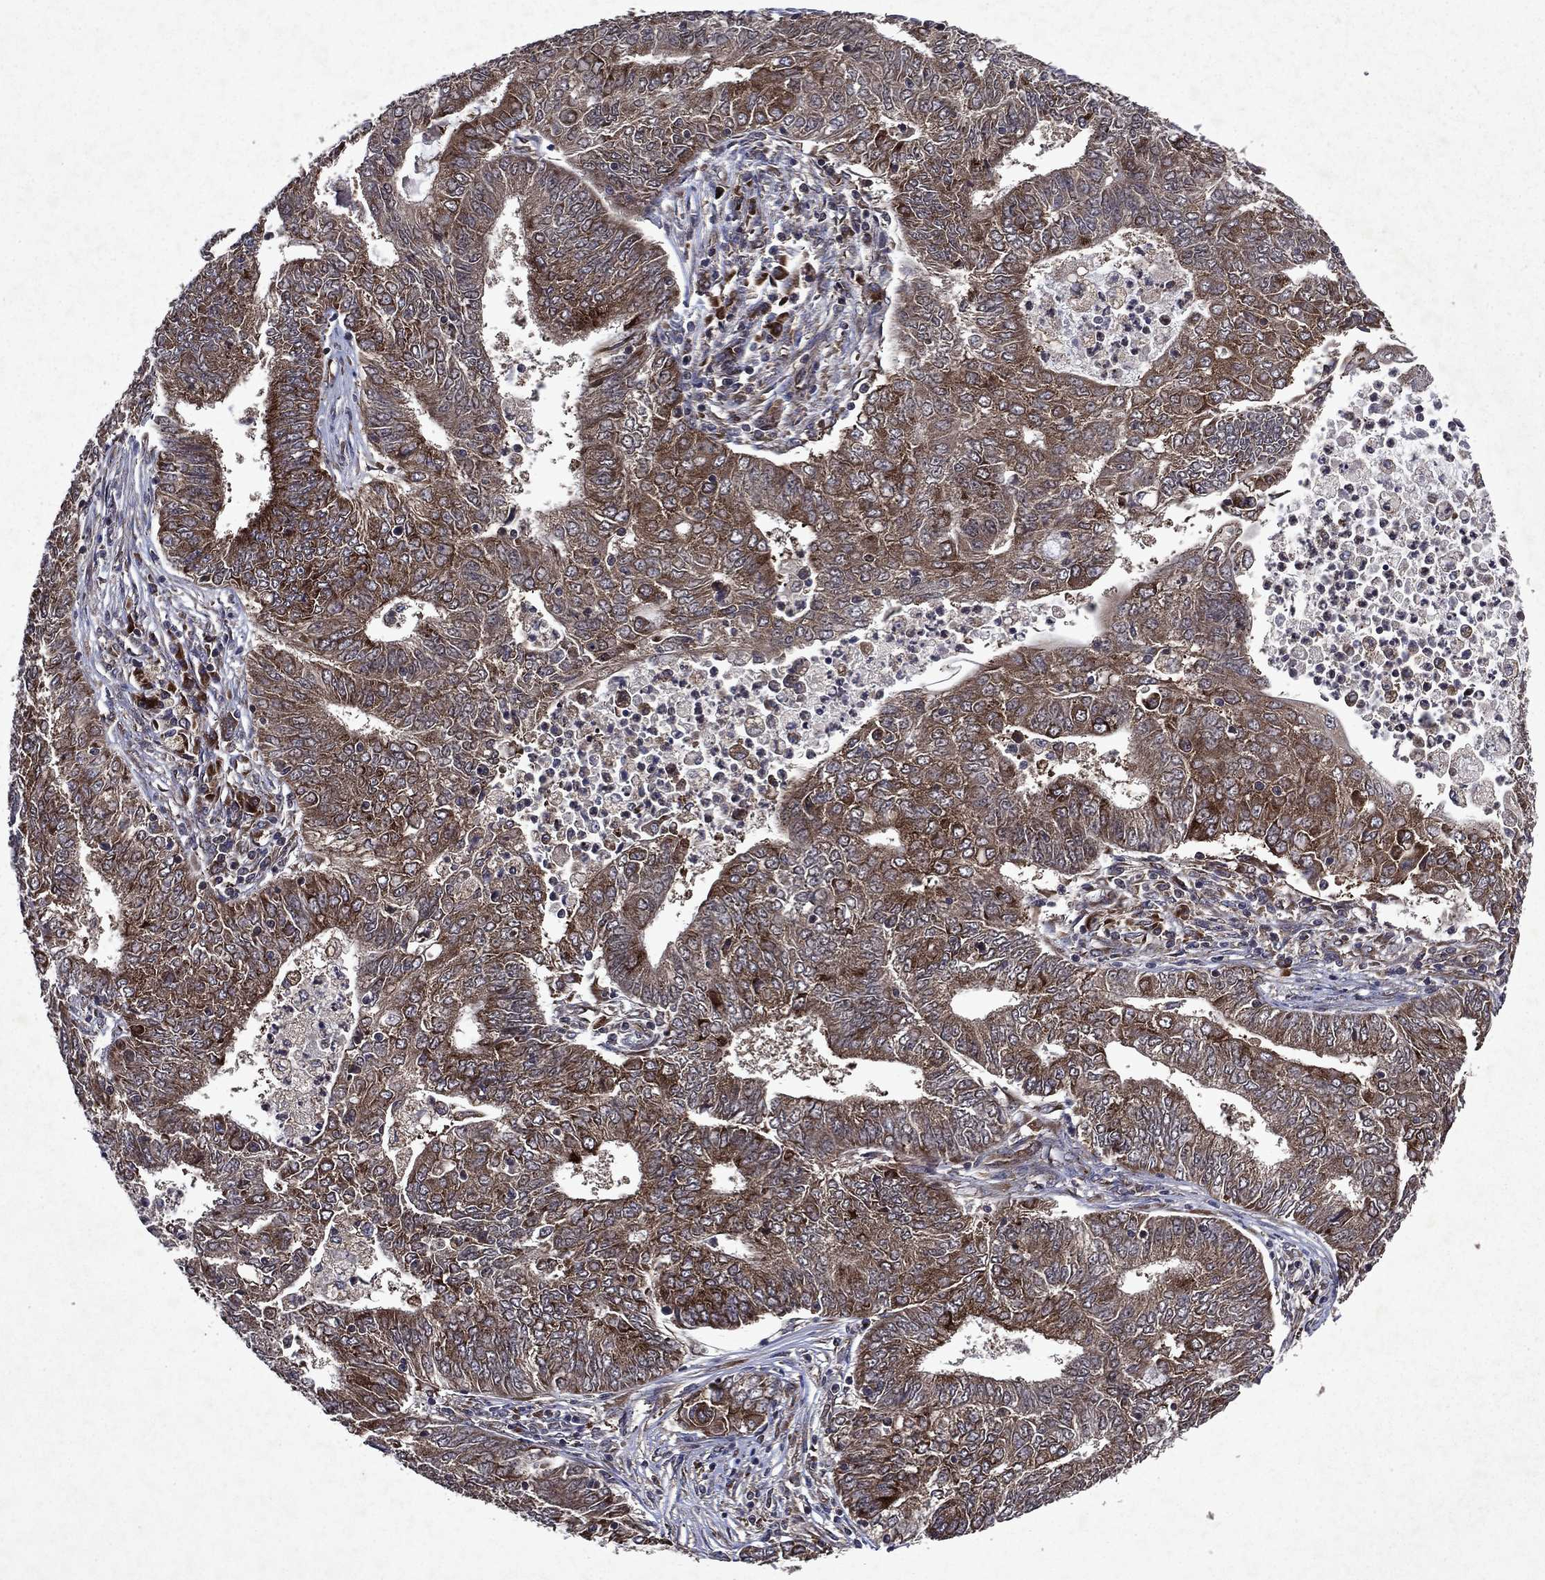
{"staining": {"intensity": "moderate", "quantity": ">75%", "location": "cytoplasmic/membranous"}, "tissue": "endometrial cancer", "cell_type": "Tumor cells", "image_type": "cancer", "snomed": [{"axis": "morphology", "description": "Adenocarcinoma, NOS"}, {"axis": "topography", "description": "Endometrium"}], "caption": "Adenocarcinoma (endometrial) stained with immunohistochemistry (IHC) exhibits moderate cytoplasmic/membranous expression in approximately >75% of tumor cells.", "gene": "EIF2B4", "patient": {"sex": "female", "age": 62}}